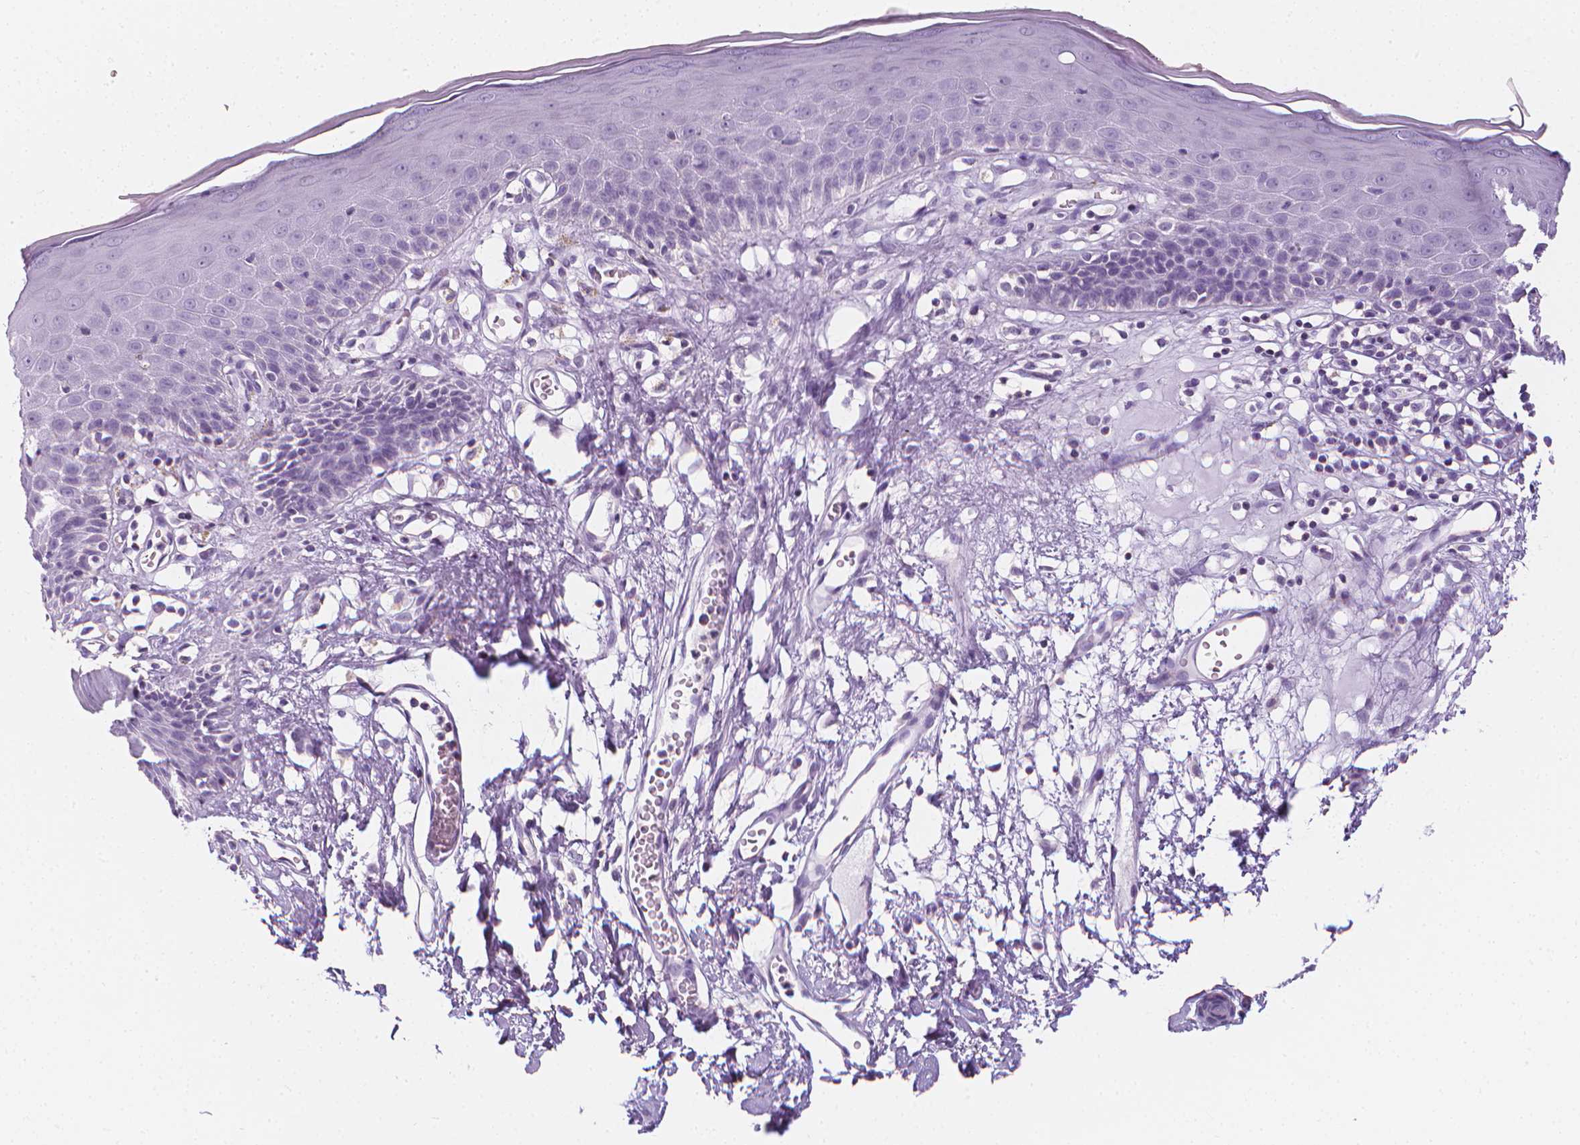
{"staining": {"intensity": "weak", "quantity": "<25%", "location": "cytoplasmic/membranous"}, "tissue": "skin", "cell_type": "Epidermal cells", "image_type": "normal", "snomed": [{"axis": "morphology", "description": "Normal tissue, NOS"}, {"axis": "topography", "description": "Vulva"}], "caption": "Immunohistochemical staining of unremarkable human skin exhibits no significant staining in epidermal cells.", "gene": "DCAF8L1", "patient": {"sex": "female", "age": 68}}